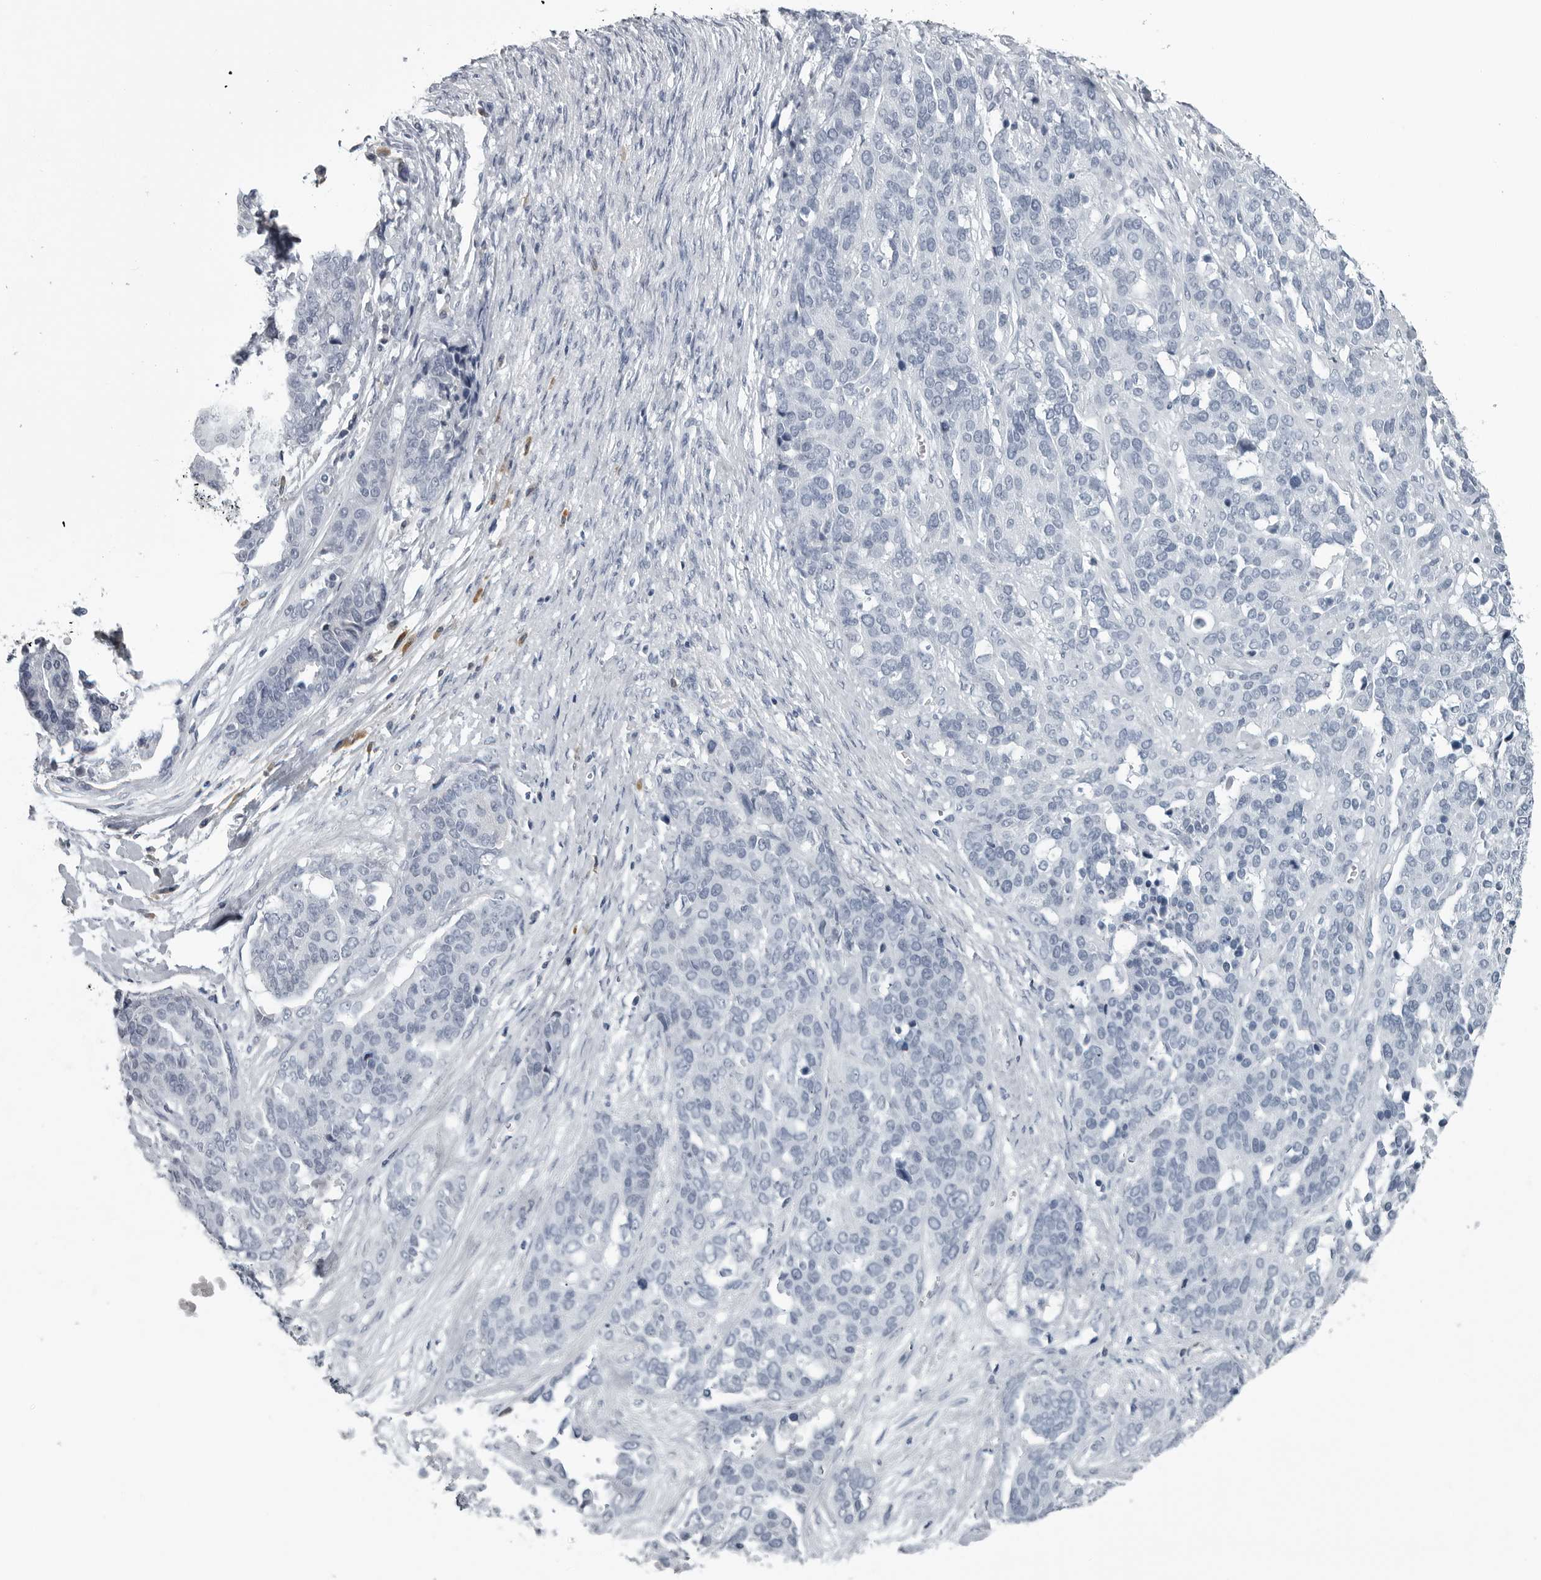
{"staining": {"intensity": "negative", "quantity": "none", "location": "none"}, "tissue": "ovarian cancer", "cell_type": "Tumor cells", "image_type": "cancer", "snomed": [{"axis": "morphology", "description": "Cystadenocarcinoma, serous, NOS"}, {"axis": "topography", "description": "Ovary"}], "caption": "DAB immunohistochemical staining of human ovarian serous cystadenocarcinoma reveals no significant expression in tumor cells.", "gene": "AMPD1", "patient": {"sex": "female", "age": 44}}